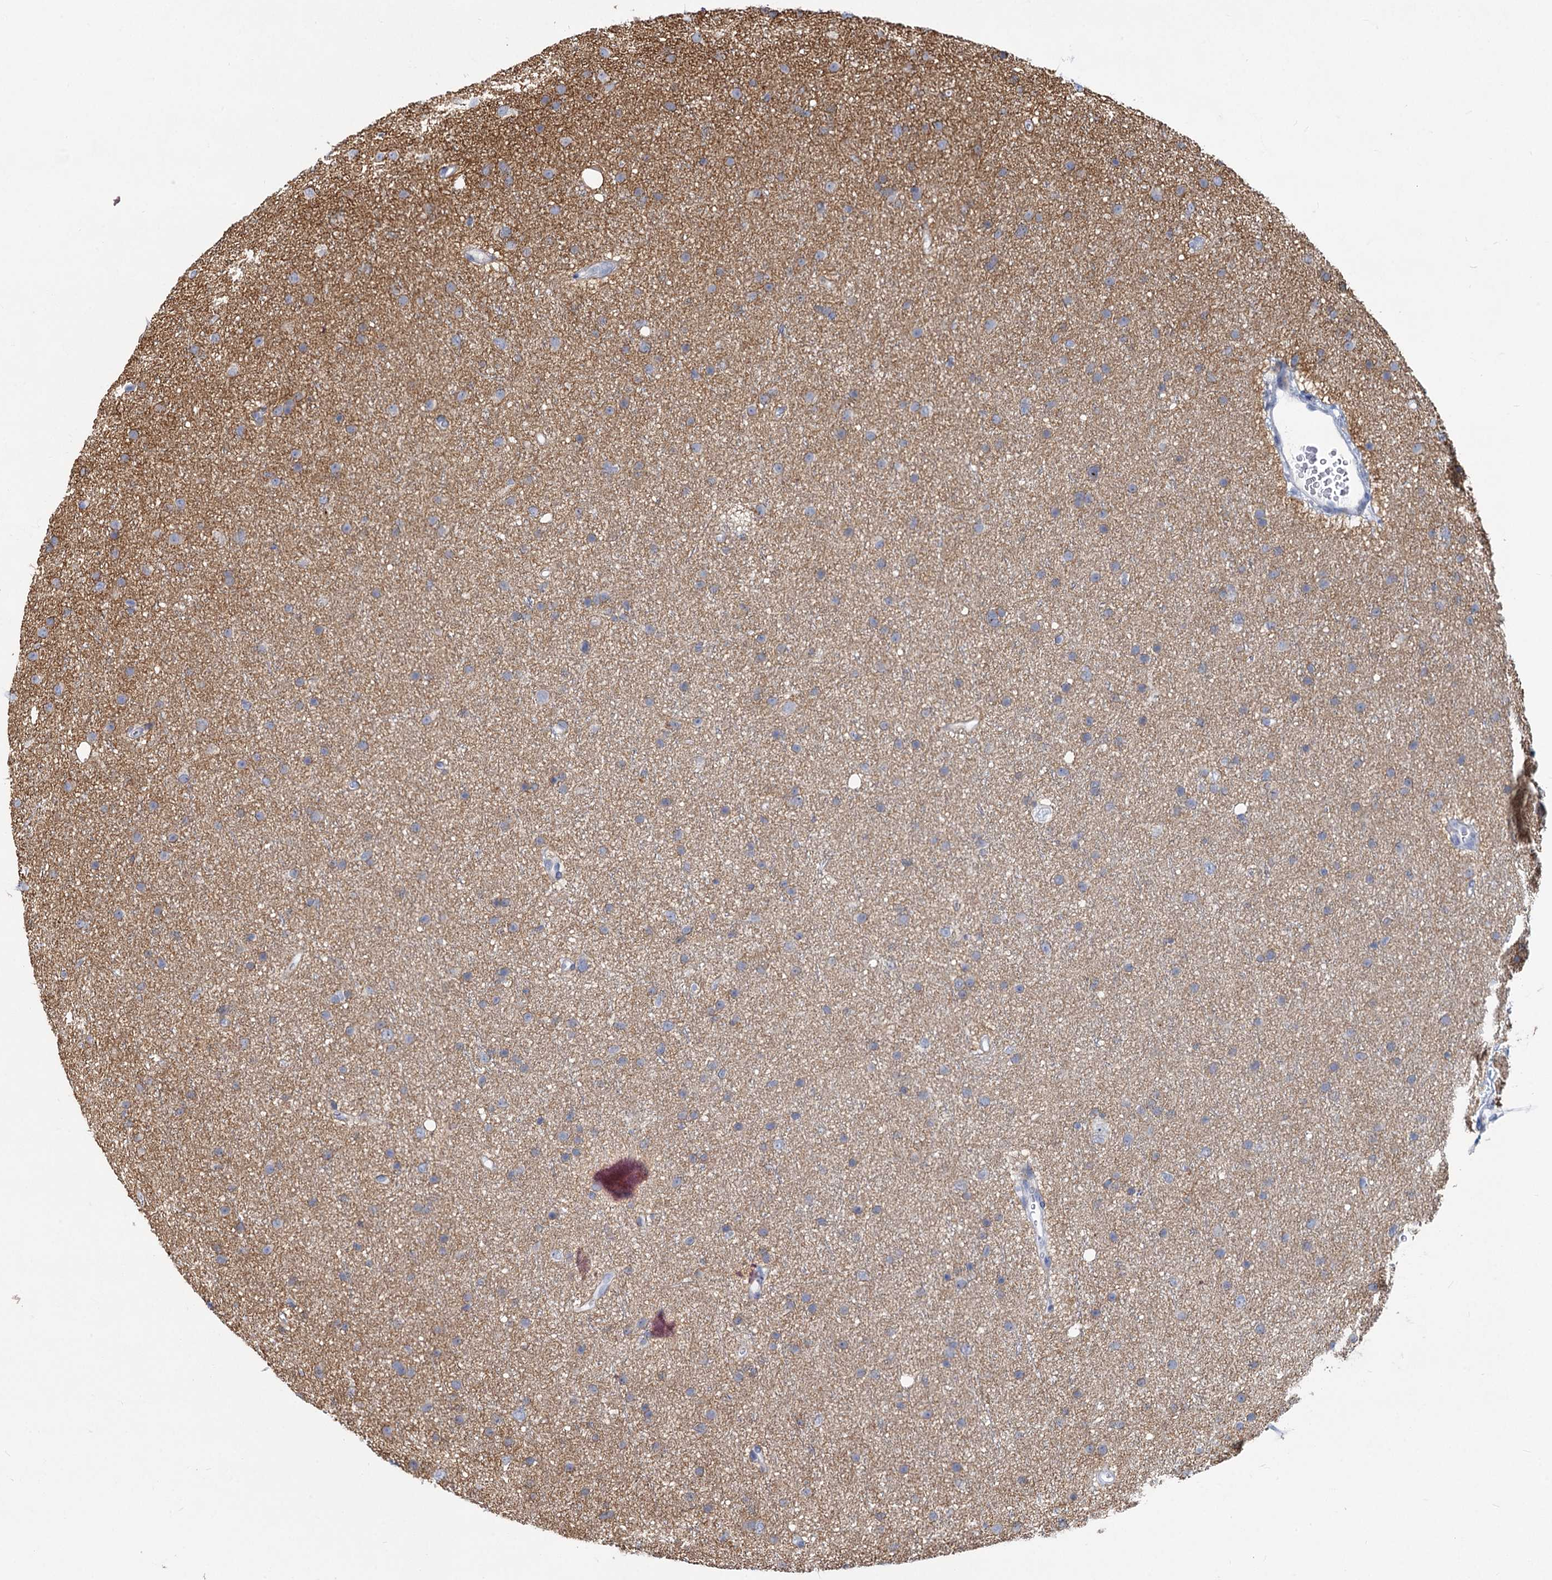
{"staining": {"intensity": "weak", "quantity": "25%-75%", "location": "cytoplasmic/membranous"}, "tissue": "glioma", "cell_type": "Tumor cells", "image_type": "cancer", "snomed": [{"axis": "morphology", "description": "Glioma, malignant, Low grade"}, {"axis": "topography", "description": "Cerebral cortex"}], "caption": "DAB immunohistochemical staining of human malignant glioma (low-grade) displays weak cytoplasmic/membranous protein staining in approximately 25%-75% of tumor cells.", "gene": "PRSS35", "patient": {"sex": "female", "age": 39}}